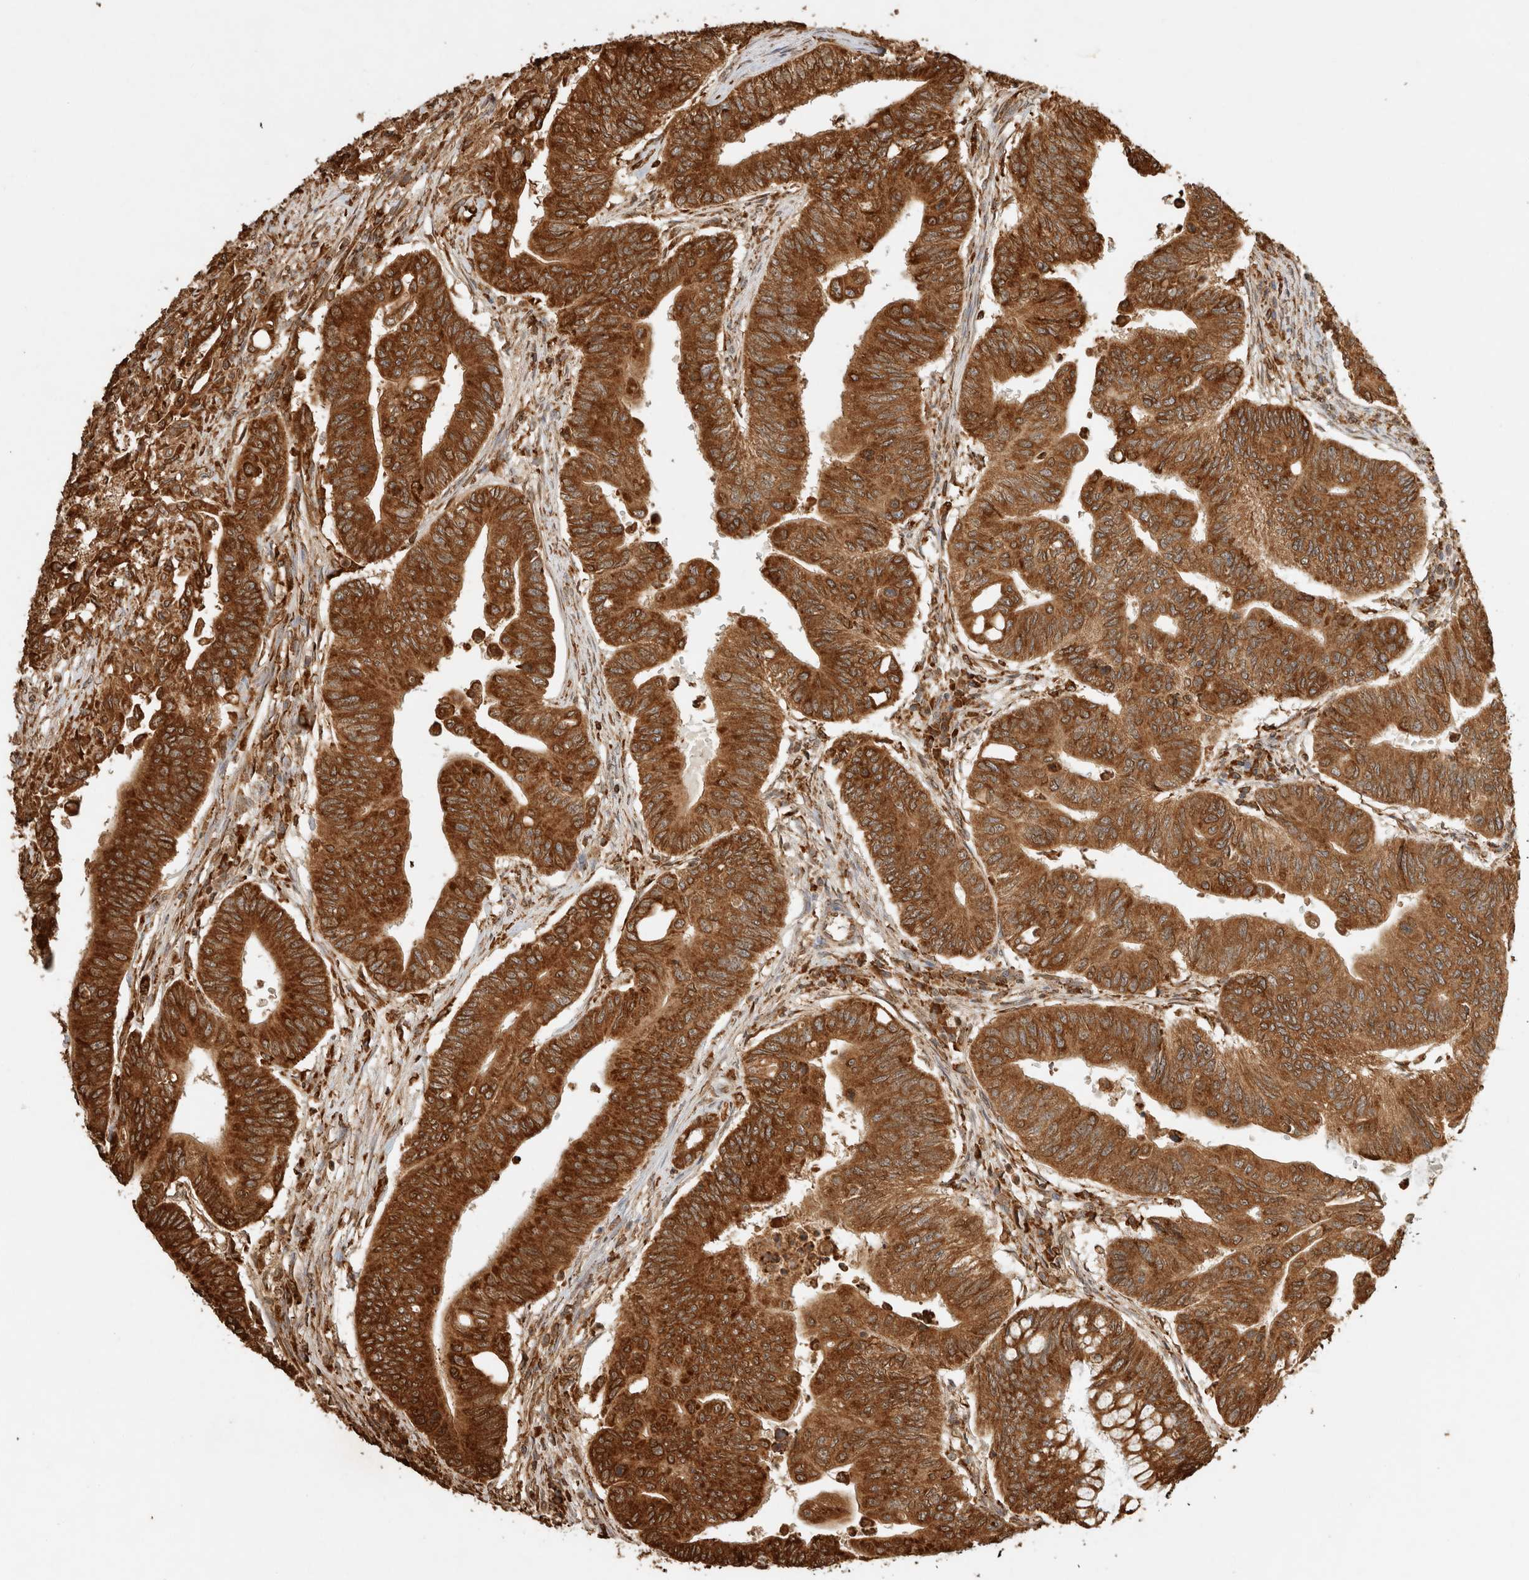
{"staining": {"intensity": "moderate", "quantity": ">75%", "location": "cytoplasmic/membranous"}, "tissue": "colorectal cancer", "cell_type": "Tumor cells", "image_type": "cancer", "snomed": [{"axis": "morphology", "description": "Adenoma, NOS"}, {"axis": "morphology", "description": "Adenocarcinoma, NOS"}, {"axis": "topography", "description": "Colon"}], "caption": "IHC photomicrograph of colorectal cancer (adenocarcinoma) stained for a protein (brown), which displays medium levels of moderate cytoplasmic/membranous positivity in approximately >75% of tumor cells.", "gene": "ERAP1", "patient": {"sex": "male", "age": 79}}